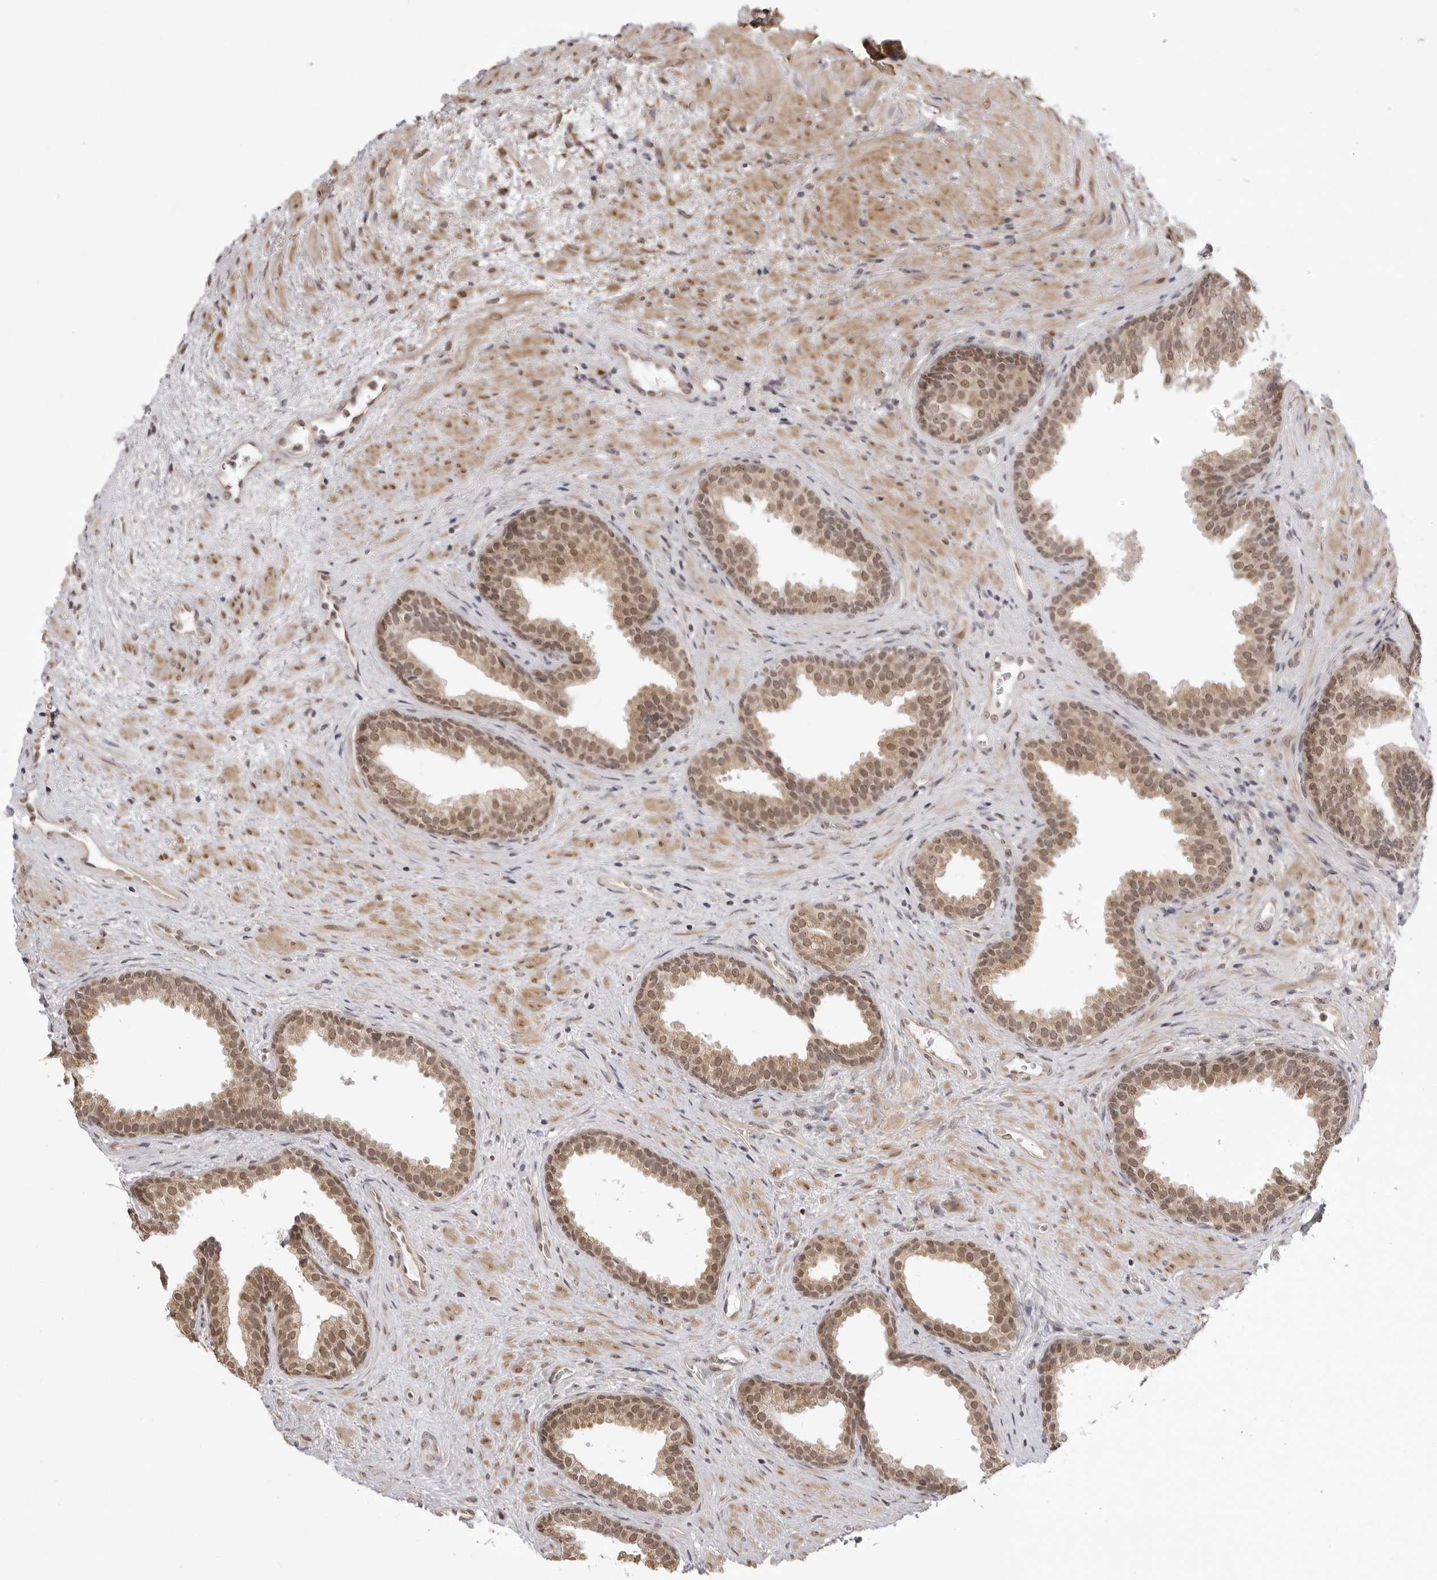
{"staining": {"intensity": "weak", "quantity": "25%-75%", "location": "cytoplasmic/membranous,nuclear"}, "tissue": "prostate", "cell_type": "Glandular cells", "image_type": "normal", "snomed": [{"axis": "morphology", "description": "Normal tissue, NOS"}, {"axis": "topography", "description": "Prostate"}], "caption": "A histopathology image of human prostate stained for a protein demonstrates weak cytoplasmic/membranous,nuclear brown staining in glandular cells.", "gene": "ZC3H11A", "patient": {"sex": "male", "age": 76}}